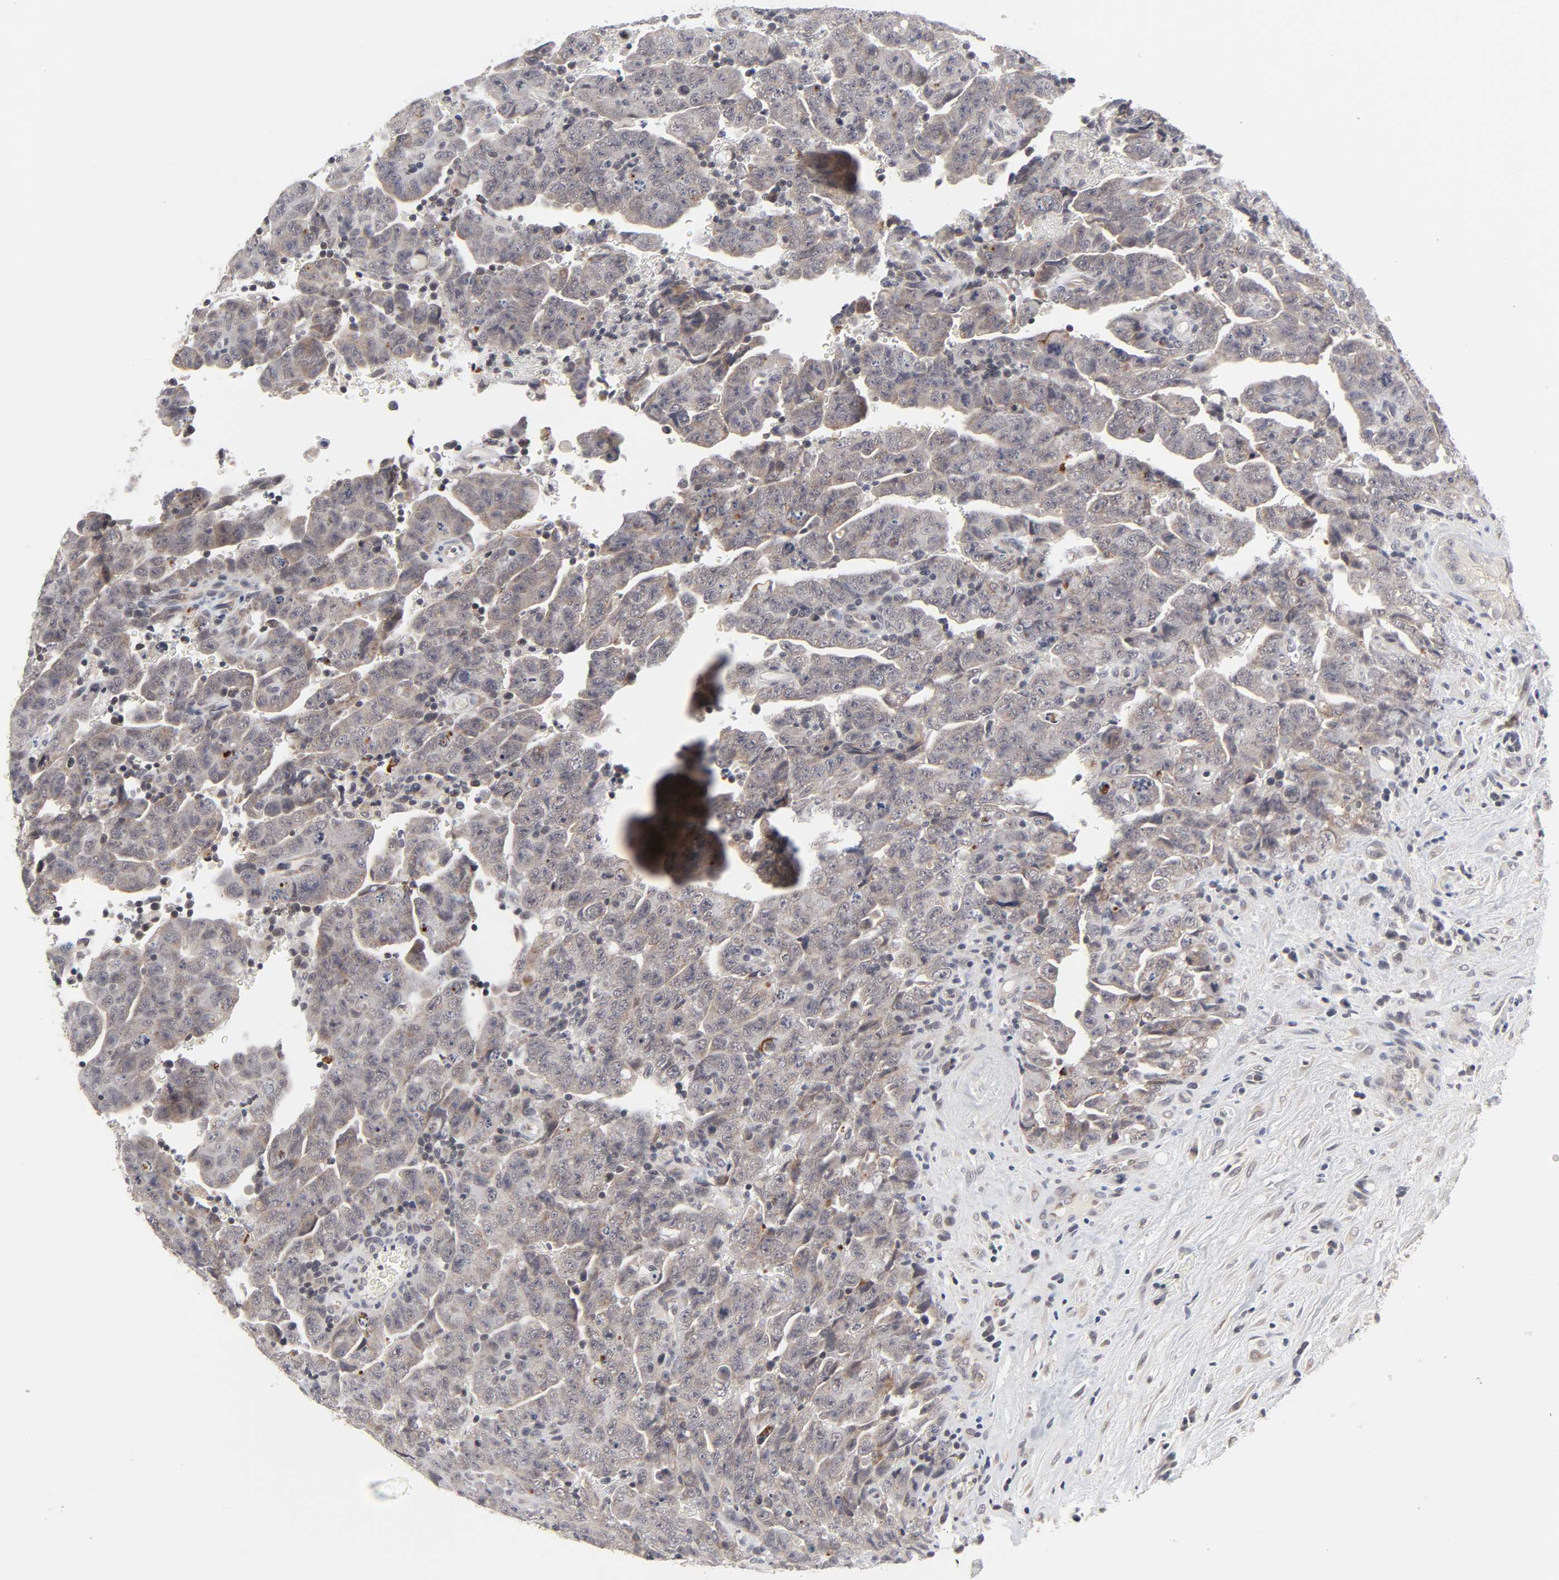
{"staining": {"intensity": "moderate", "quantity": "25%-75%", "location": "cytoplasmic/membranous"}, "tissue": "testis cancer", "cell_type": "Tumor cells", "image_type": "cancer", "snomed": [{"axis": "morphology", "description": "Carcinoma, Embryonal, NOS"}, {"axis": "topography", "description": "Testis"}], "caption": "Immunohistochemical staining of human testis cancer displays medium levels of moderate cytoplasmic/membranous staining in about 25%-75% of tumor cells.", "gene": "AUH", "patient": {"sex": "male", "age": 28}}